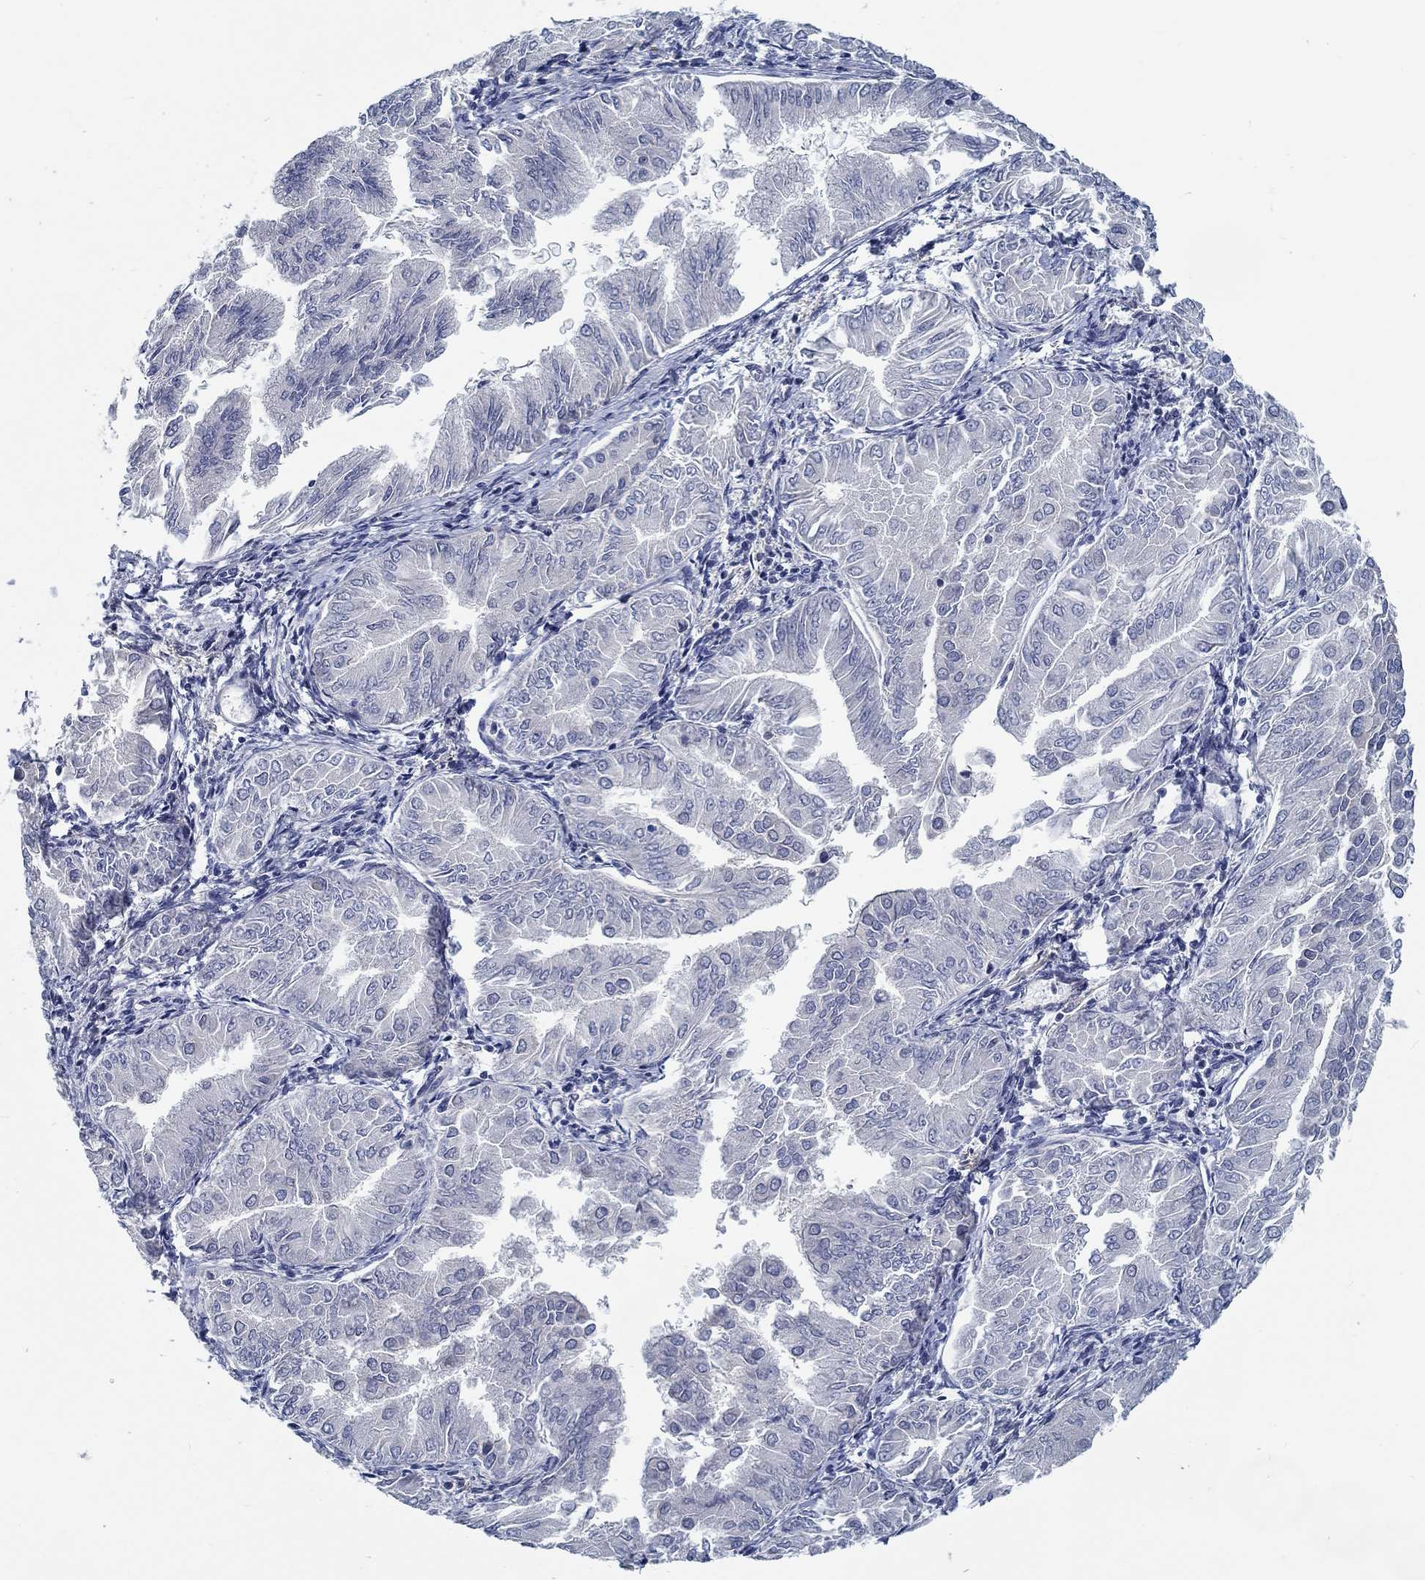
{"staining": {"intensity": "negative", "quantity": "none", "location": "none"}, "tissue": "endometrial cancer", "cell_type": "Tumor cells", "image_type": "cancer", "snomed": [{"axis": "morphology", "description": "Adenocarcinoma, NOS"}, {"axis": "topography", "description": "Endometrium"}], "caption": "Immunohistochemistry of endometrial adenocarcinoma displays no staining in tumor cells.", "gene": "MYBPC1", "patient": {"sex": "female", "age": 53}}